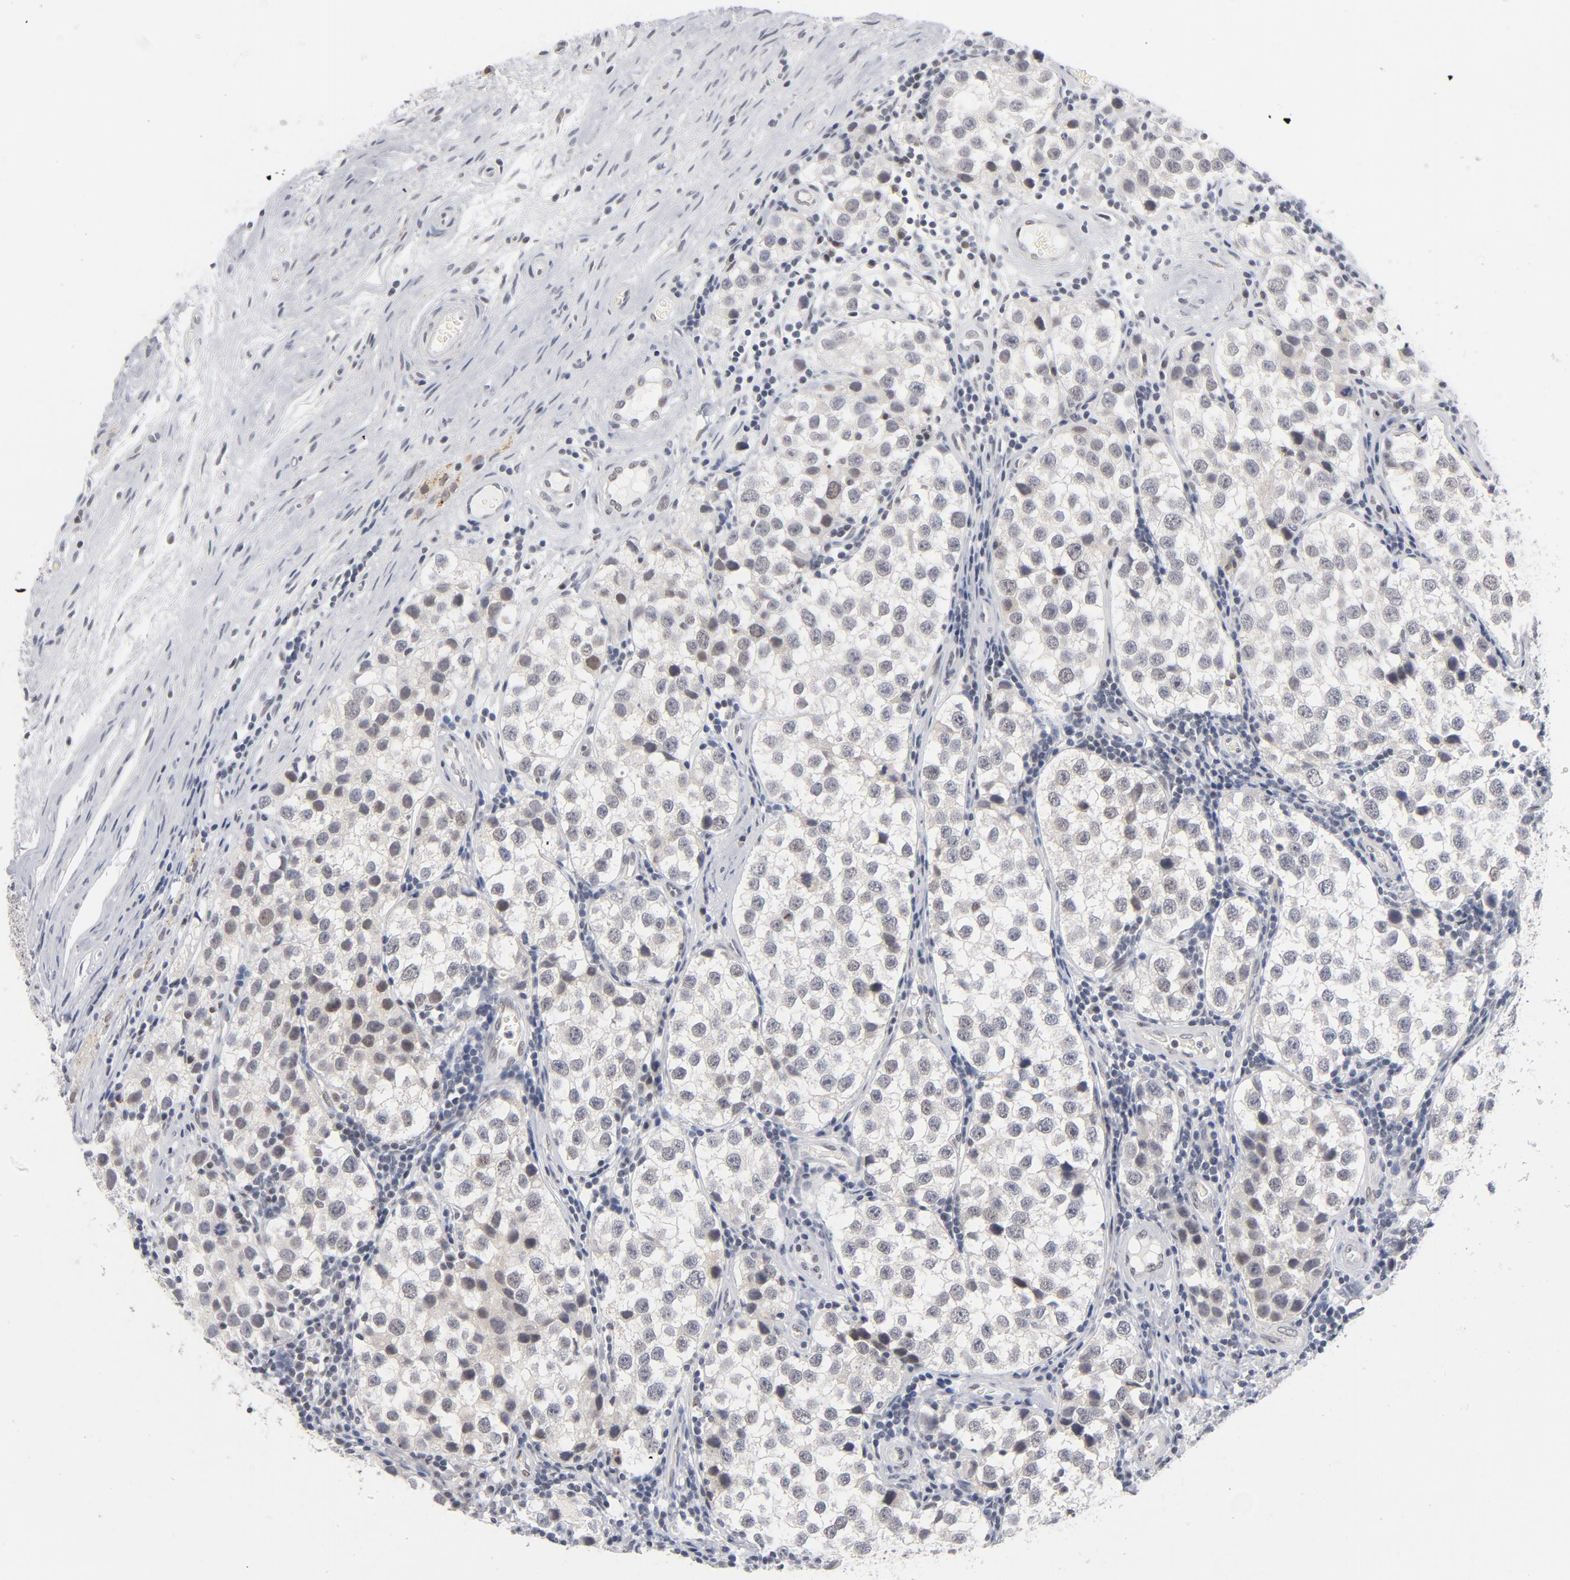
{"staining": {"intensity": "moderate", "quantity": "25%-75%", "location": "nuclear"}, "tissue": "testis cancer", "cell_type": "Tumor cells", "image_type": "cancer", "snomed": [{"axis": "morphology", "description": "Seminoma, NOS"}, {"axis": "topography", "description": "Testis"}], "caption": "This photomicrograph demonstrates IHC staining of human testis seminoma, with medium moderate nuclear staining in about 25%-75% of tumor cells.", "gene": "BAP1", "patient": {"sex": "male", "age": 39}}